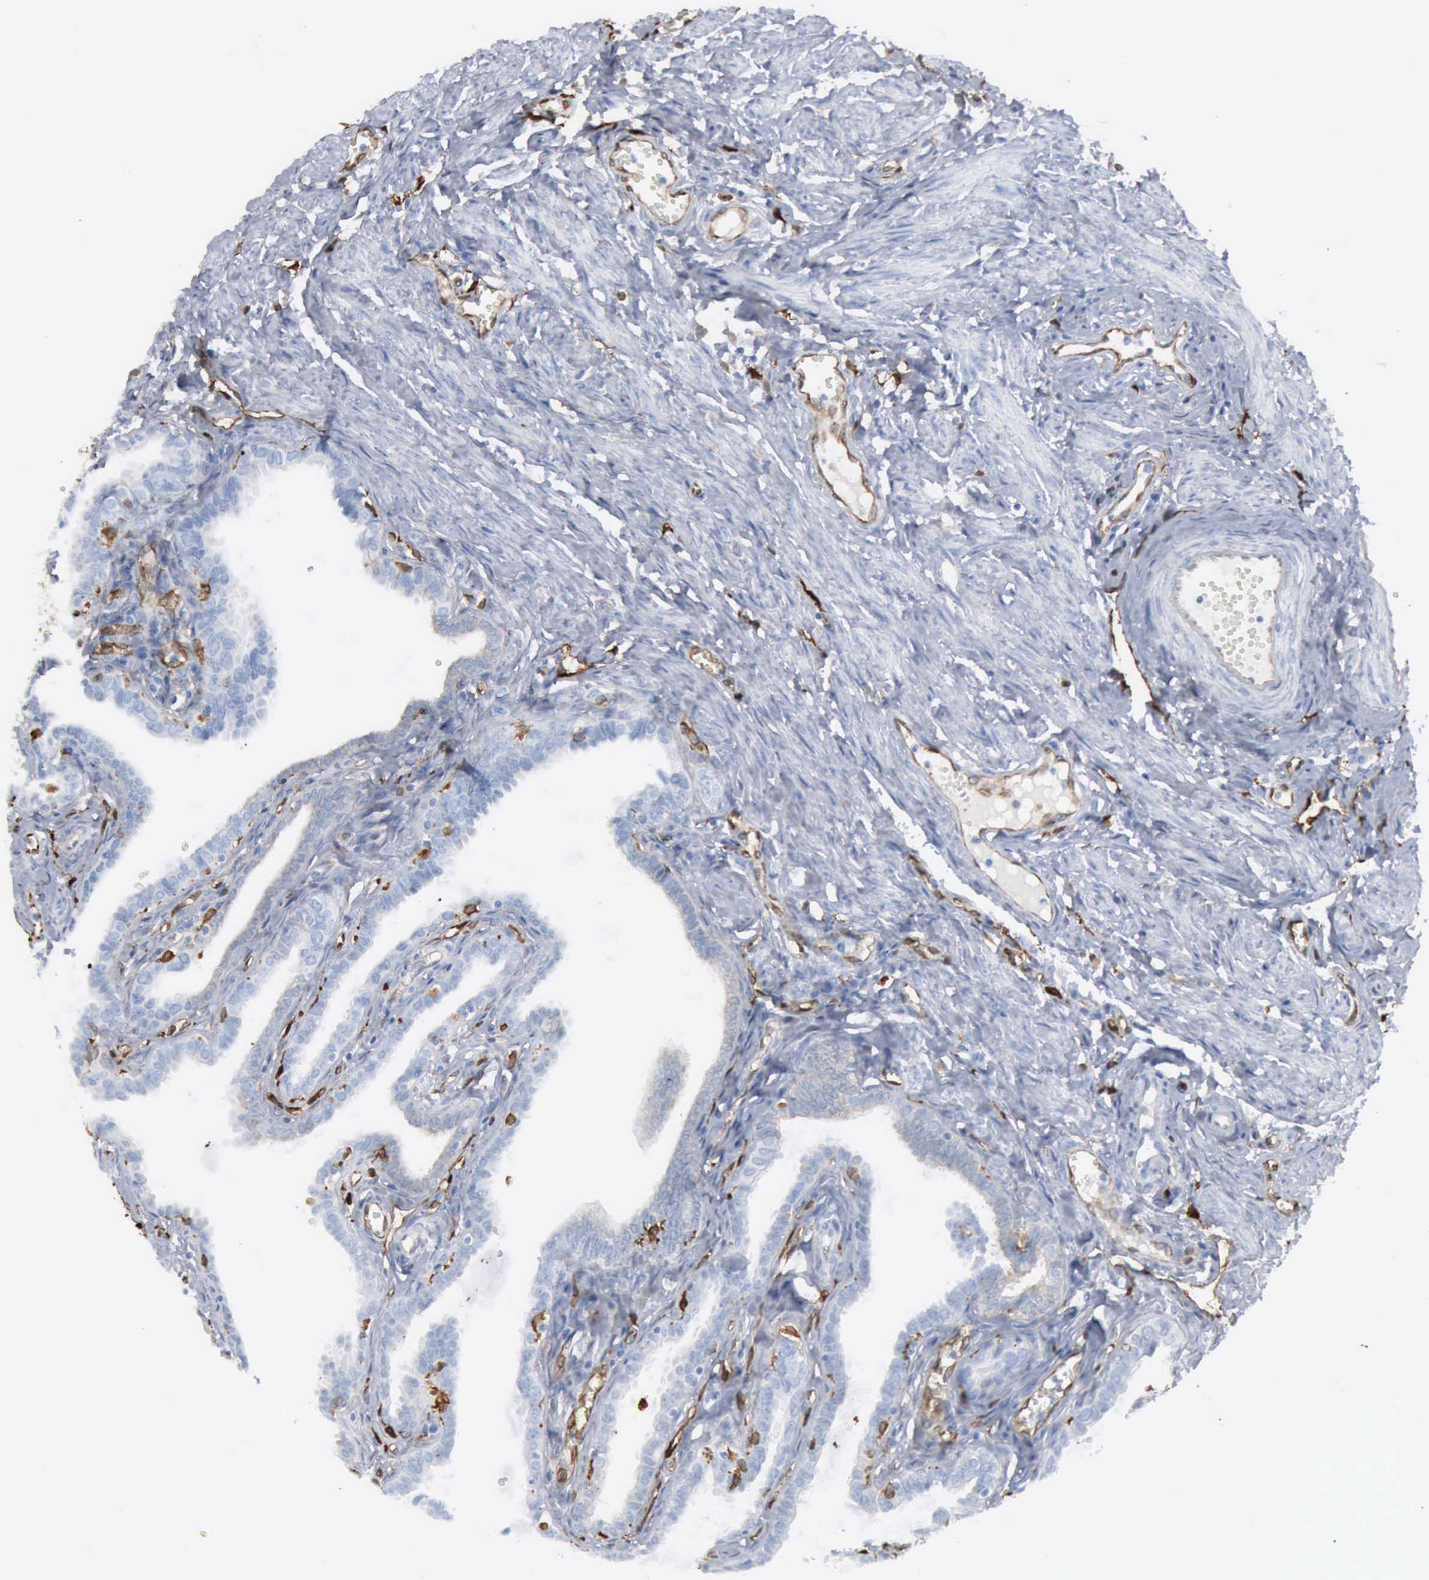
{"staining": {"intensity": "negative", "quantity": "none", "location": "none"}, "tissue": "fallopian tube", "cell_type": "Glandular cells", "image_type": "normal", "snomed": [{"axis": "morphology", "description": "Normal tissue, NOS"}, {"axis": "topography", "description": "Fallopian tube"}], "caption": "Glandular cells are negative for protein expression in unremarkable human fallopian tube.", "gene": "FSCN1", "patient": {"sex": "female", "age": 67}}